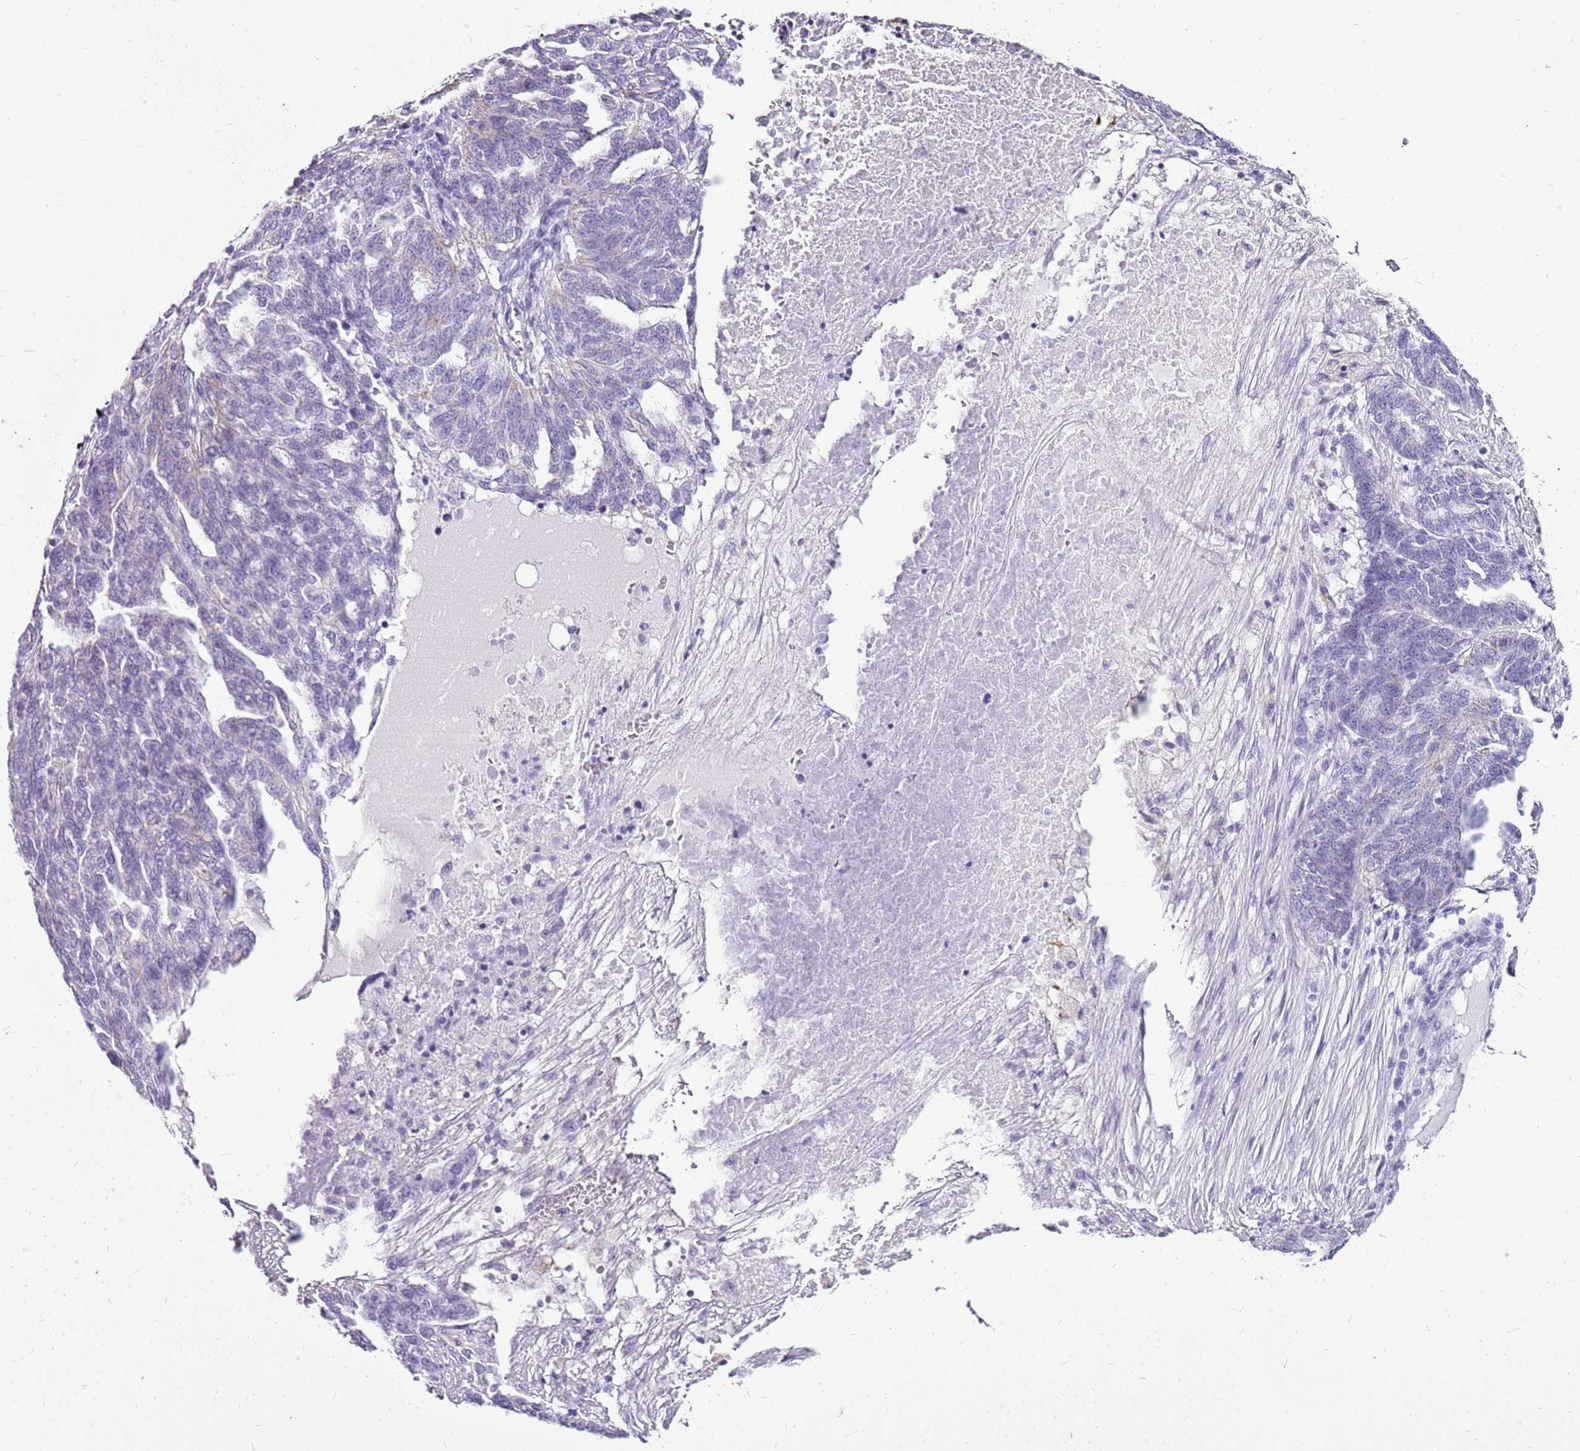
{"staining": {"intensity": "negative", "quantity": "none", "location": "none"}, "tissue": "ovarian cancer", "cell_type": "Tumor cells", "image_type": "cancer", "snomed": [{"axis": "morphology", "description": "Cystadenocarcinoma, serous, NOS"}, {"axis": "topography", "description": "Ovary"}], "caption": "Immunohistochemistry of ovarian cancer (serous cystadenocarcinoma) displays no positivity in tumor cells.", "gene": "ACSS3", "patient": {"sex": "female", "age": 59}}